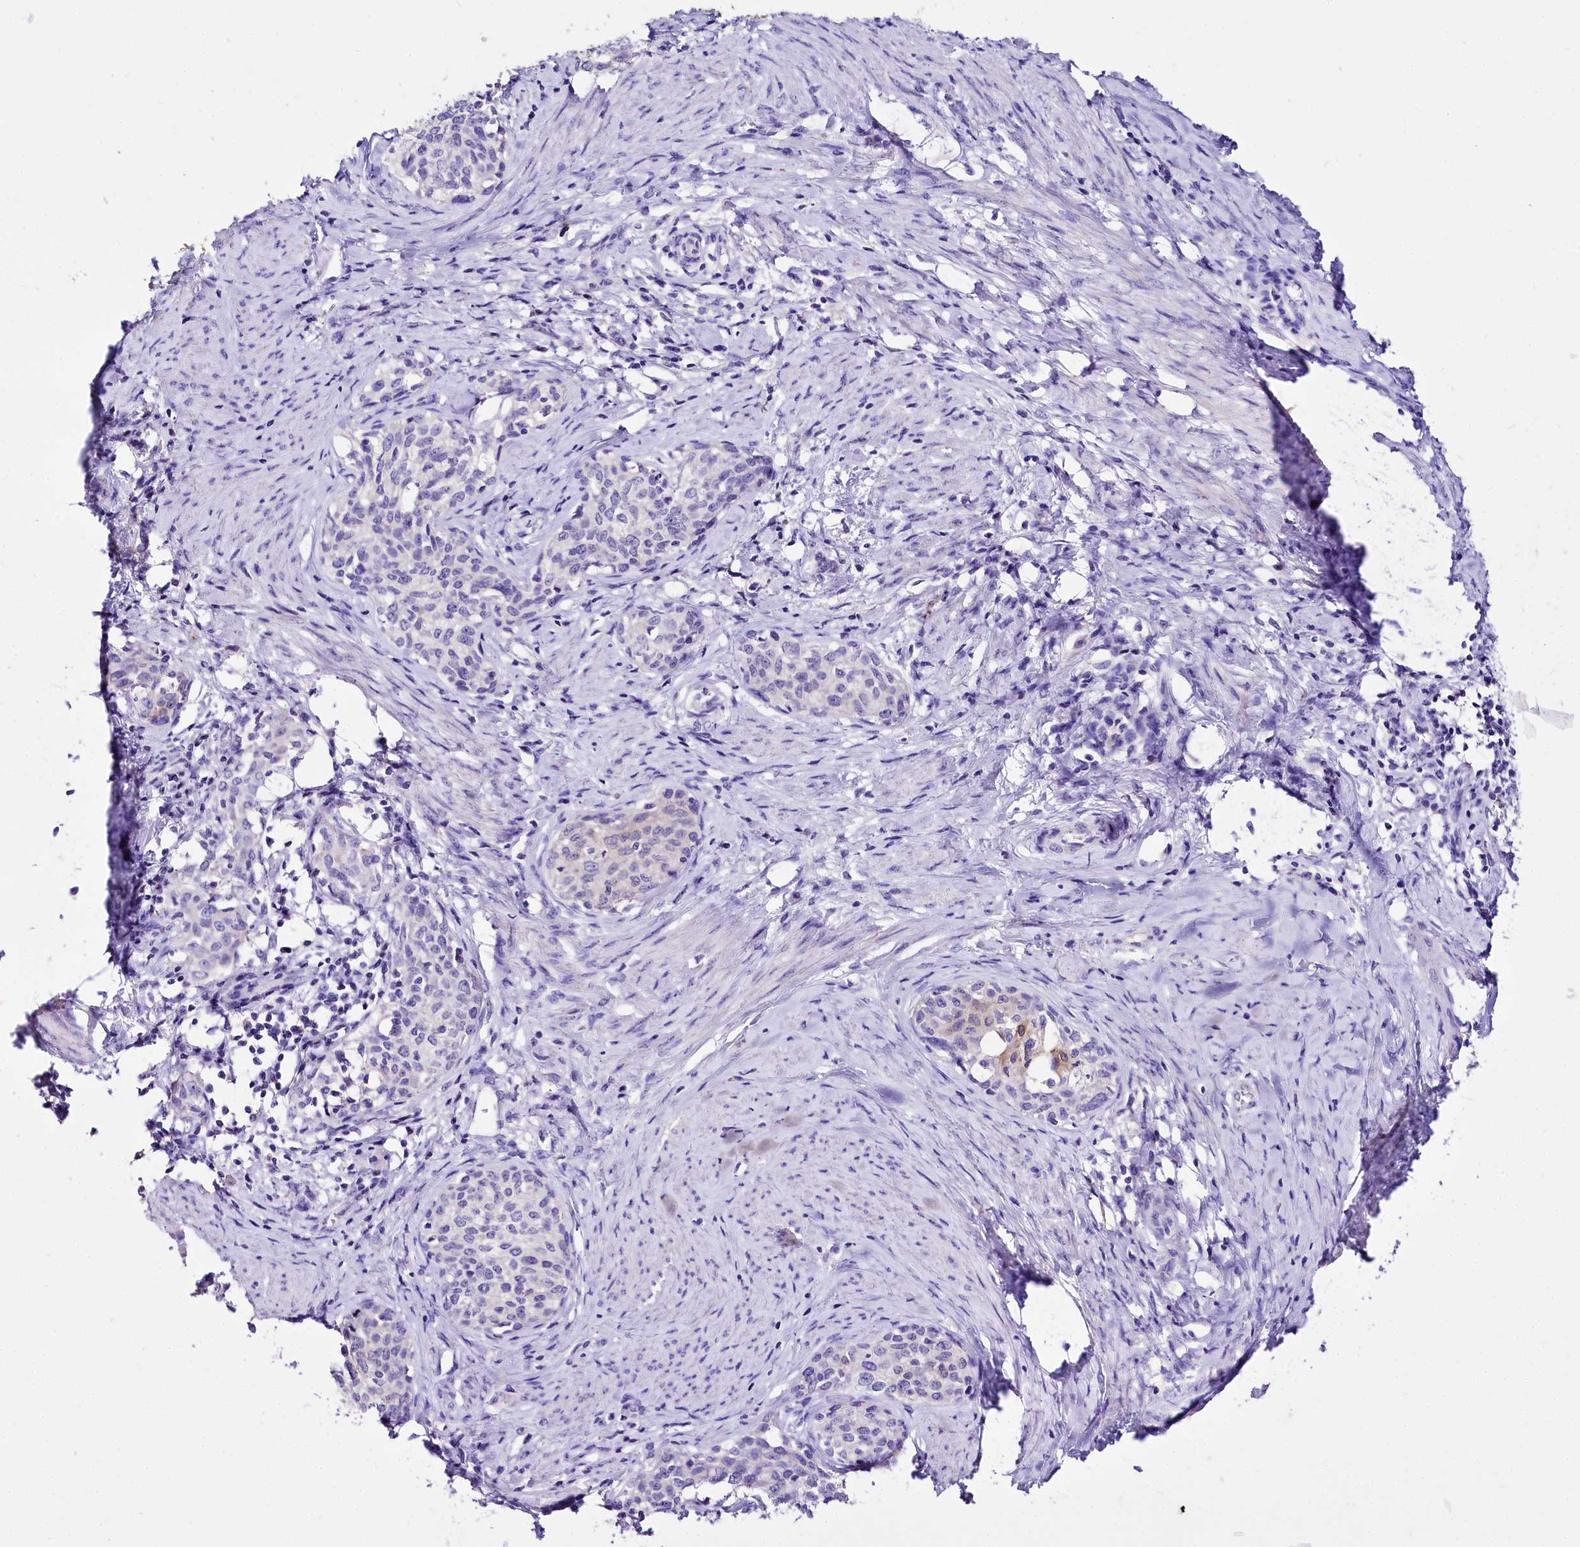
{"staining": {"intensity": "negative", "quantity": "none", "location": "none"}, "tissue": "cervical cancer", "cell_type": "Tumor cells", "image_type": "cancer", "snomed": [{"axis": "morphology", "description": "Squamous cell carcinoma, NOS"}, {"axis": "morphology", "description": "Adenocarcinoma, NOS"}, {"axis": "topography", "description": "Cervix"}], "caption": "This histopathology image is of cervical cancer stained with immunohistochemistry to label a protein in brown with the nuclei are counter-stained blue. There is no staining in tumor cells.", "gene": "A2ML1", "patient": {"sex": "female", "age": 52}}